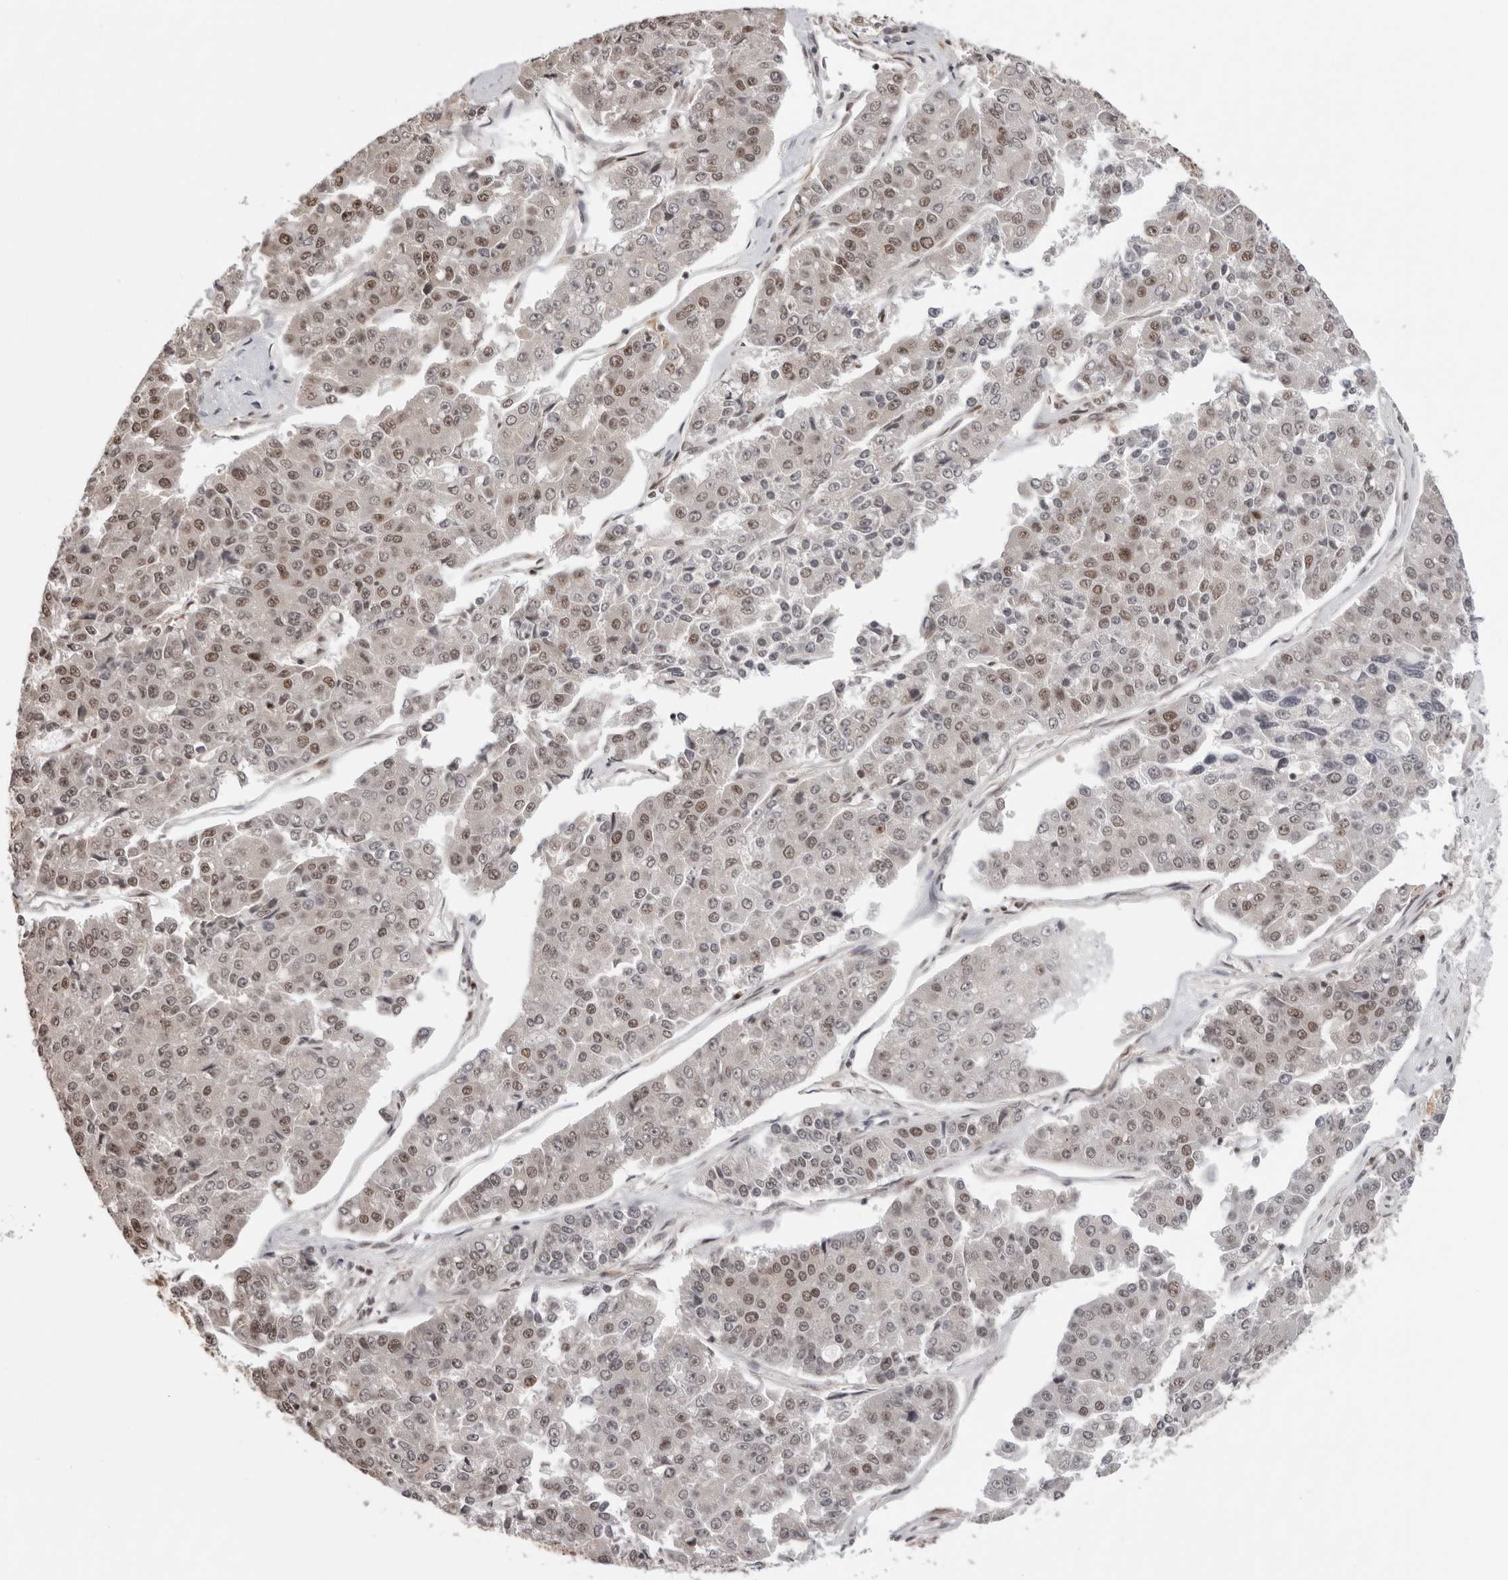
{"staining": {"intensity": "moderate", "quantity": "25%-75%", "location": "nuclear"}, "tissue": "pancreatic cancer", "cell_type": "Tumor cells", "image_type": "cancer", "snomed": [{"axis": "morphology", "description": "Adenocarcinoma, NOS"}, {"axis": "topography", "description": "Pancreas"}], "caption": "Human adenocarcinoma (pancreatic) stained with a brown dye reveals moderate nuclear positive staining in about 25%-75% of tumor cells.", "gene": "SDE2", "patient": {"sex": "male", "age": 50}}